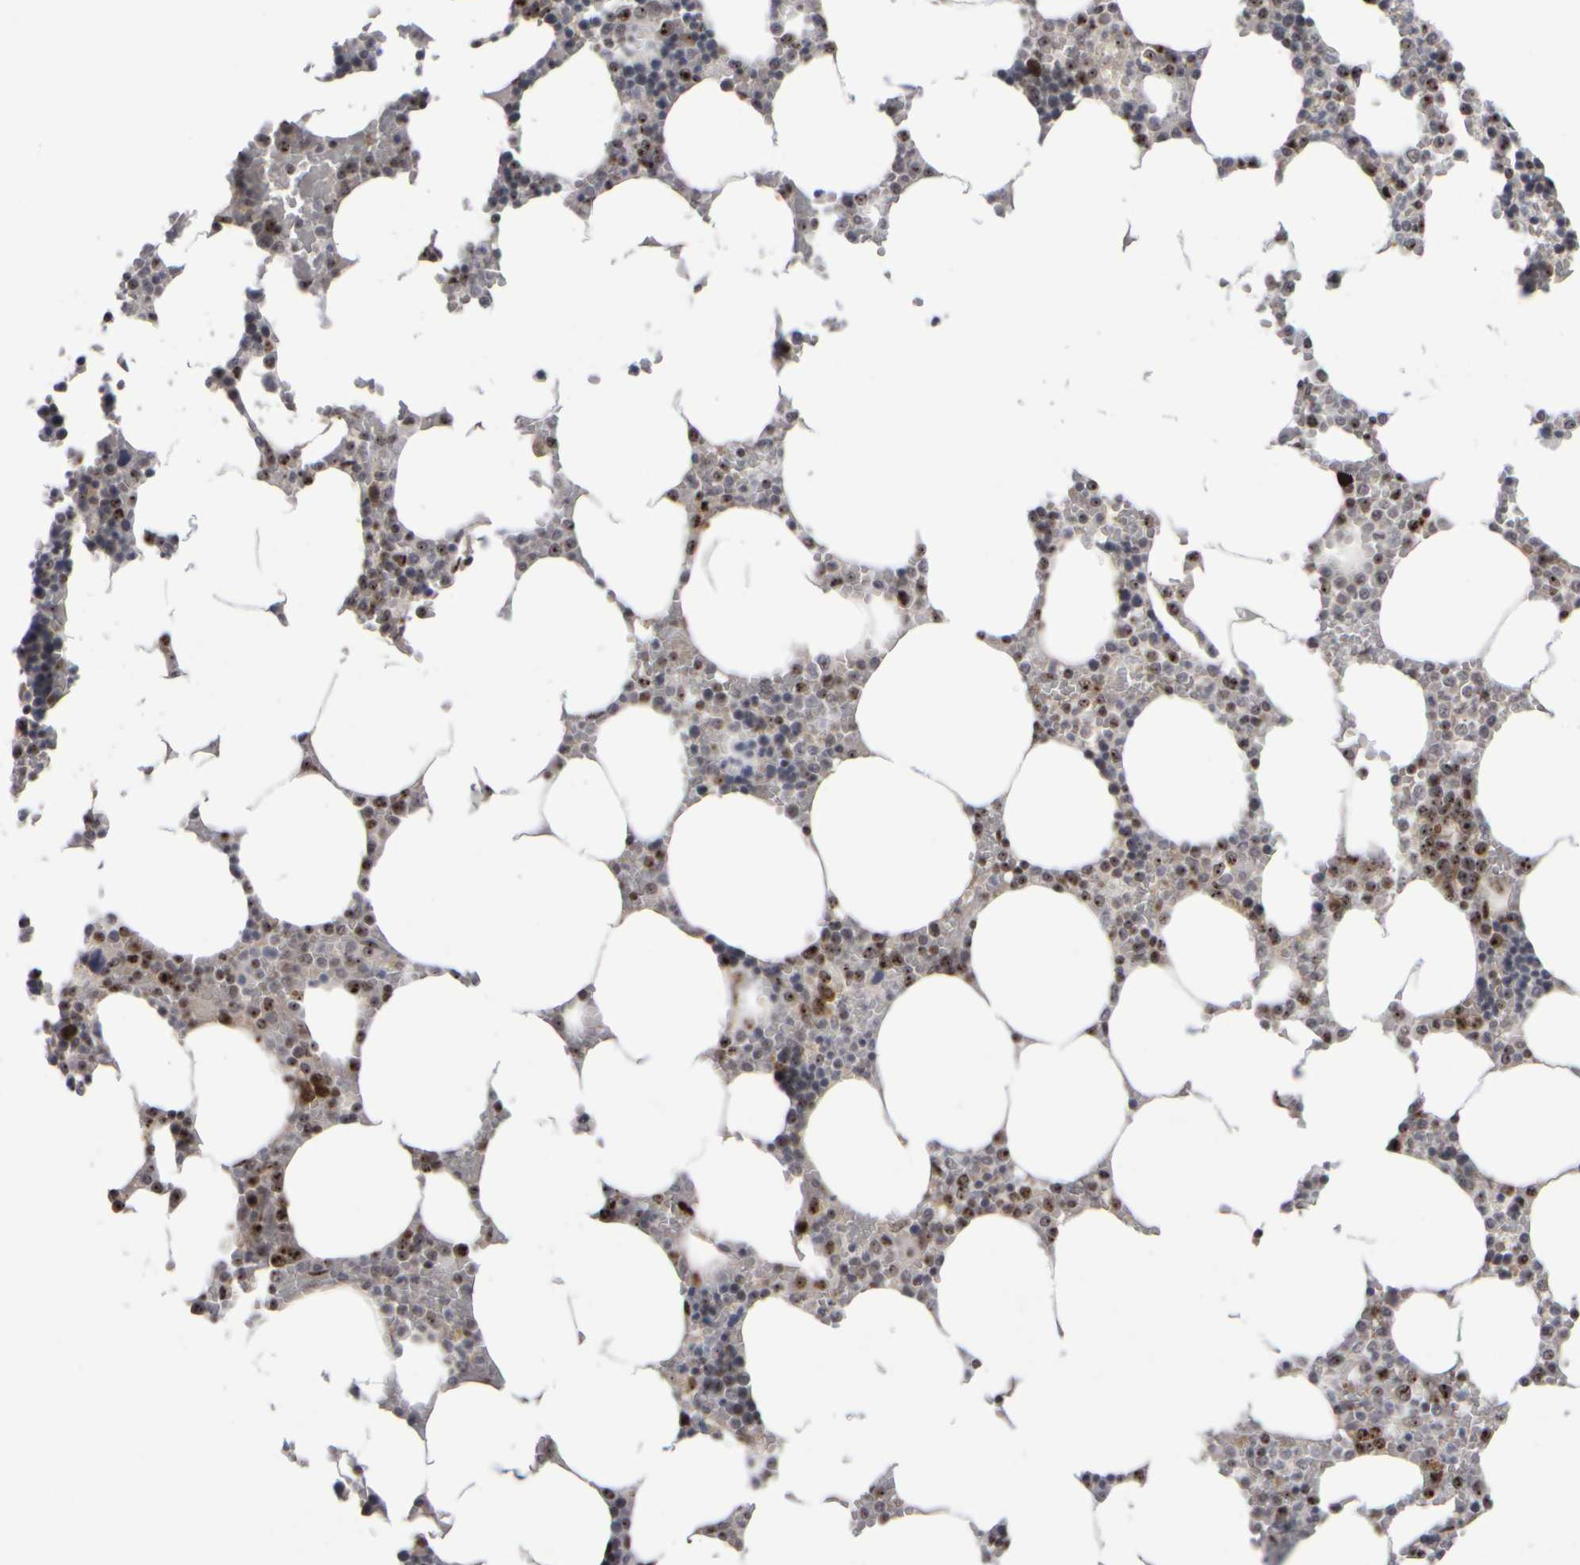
{"staining": {"intensity": "moderate", "quantity": ">75%", "location": "nuclear"}, "tissue": "bone marrow", "cell_type": "Hematopoietic cells", "image_type": "normal", "snomed": [{"axis": "morphology", "description": "Normal tissue, NOS"}, {"axis": "topography", "description": "Bone marrow"}], "caption": "Bone marrow stained with DAB immunohistochemistry displays medium levels of moderate nuclear positivity in approximately >75% of hematopoietic cells.", "gene": "SURF6", "patient": {"sex": "male", "age": 70}}